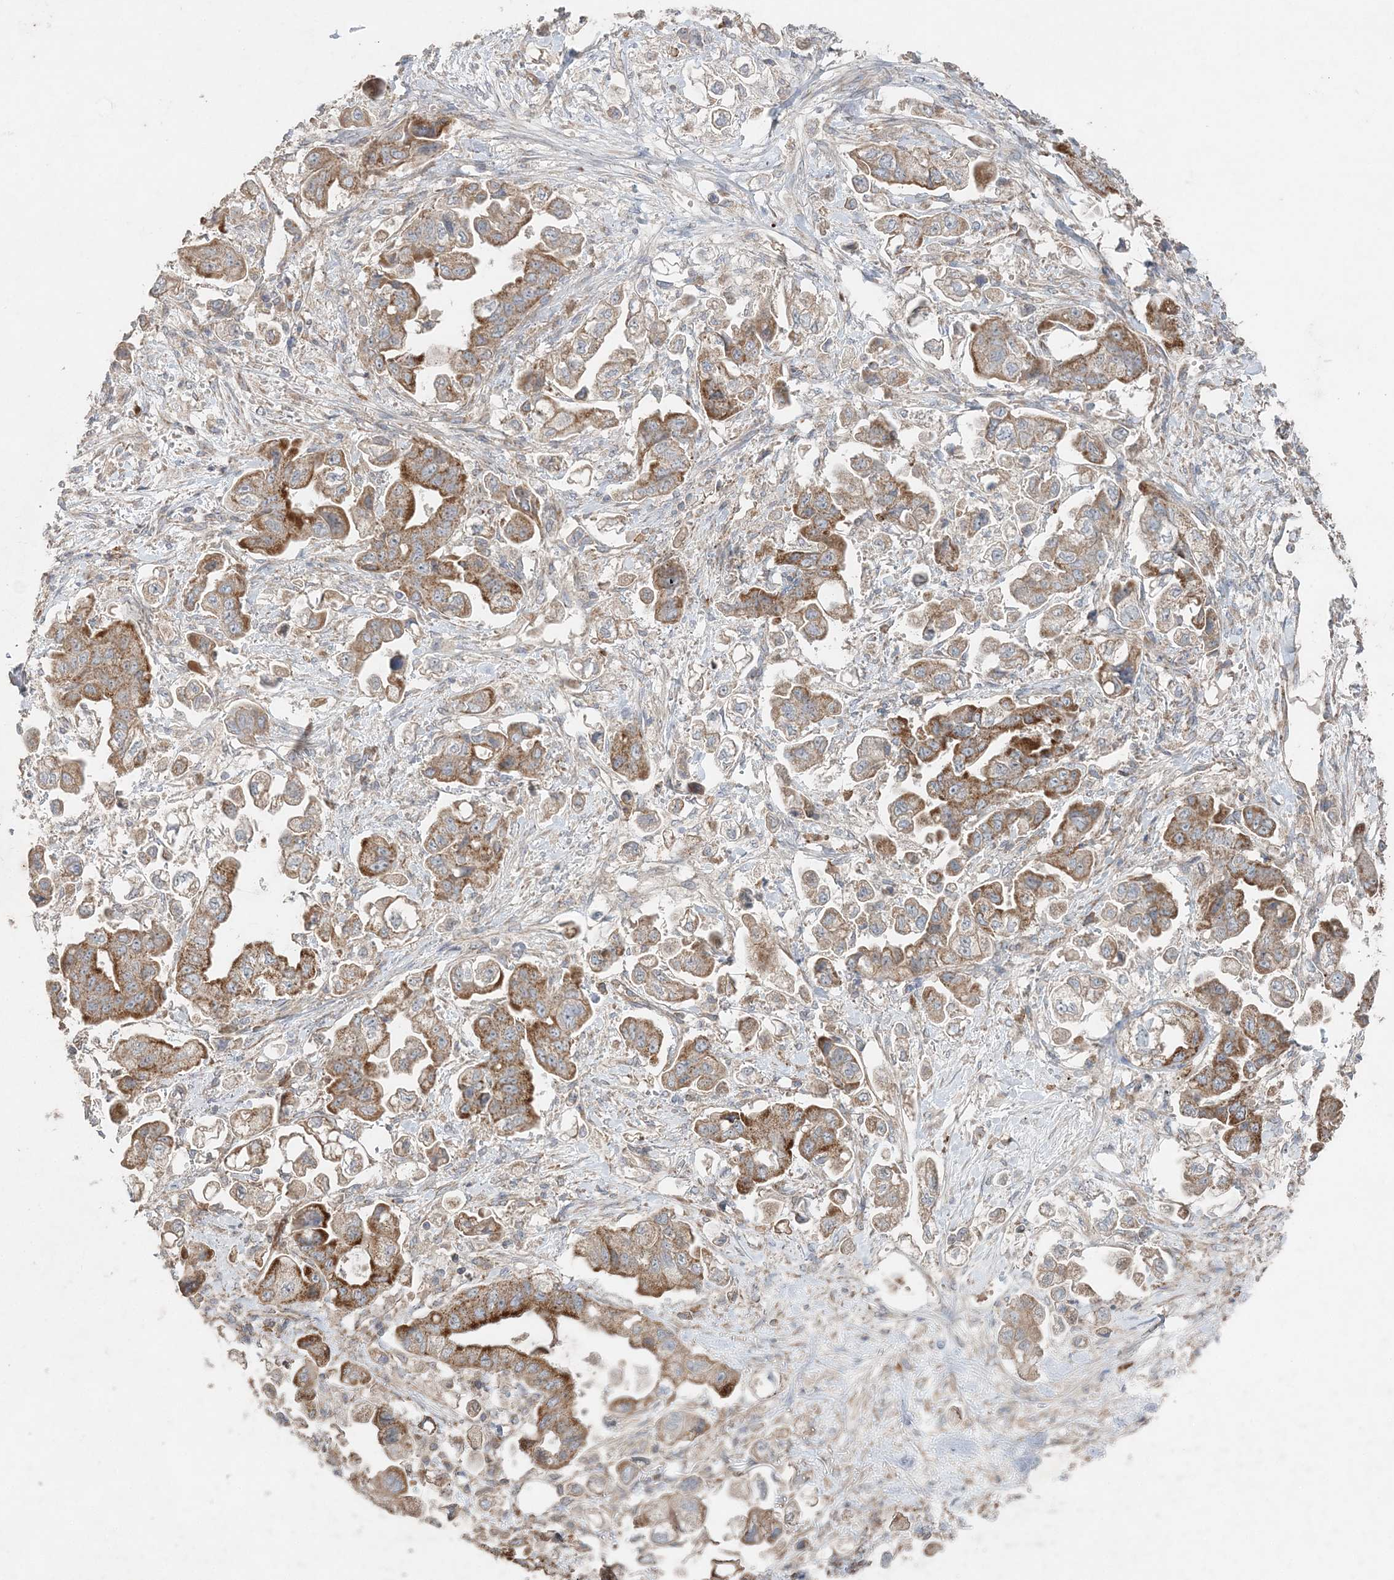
{"staining": {"intensity": "moderate", "quantity": ">75%", "location": "cytoplasmic/membranous"}, "tissue": "stomach cancer", "cell_type": "Tumor cells", "image_type": "cancer", "snomed": [{"axis": "morphology", "description": "Adenocarcinoma, NOS"}, {"axis": "topography", "description": "Stomach"}], "caption": "Brown immunohistochemical staining in human adenocarcinoma (stomach) shows moderate cytoplasmic/membranous expression in about >75% of tumor cells.", "gene": "LRPPRC", "patient": {"sex": "male", "age": 62}}